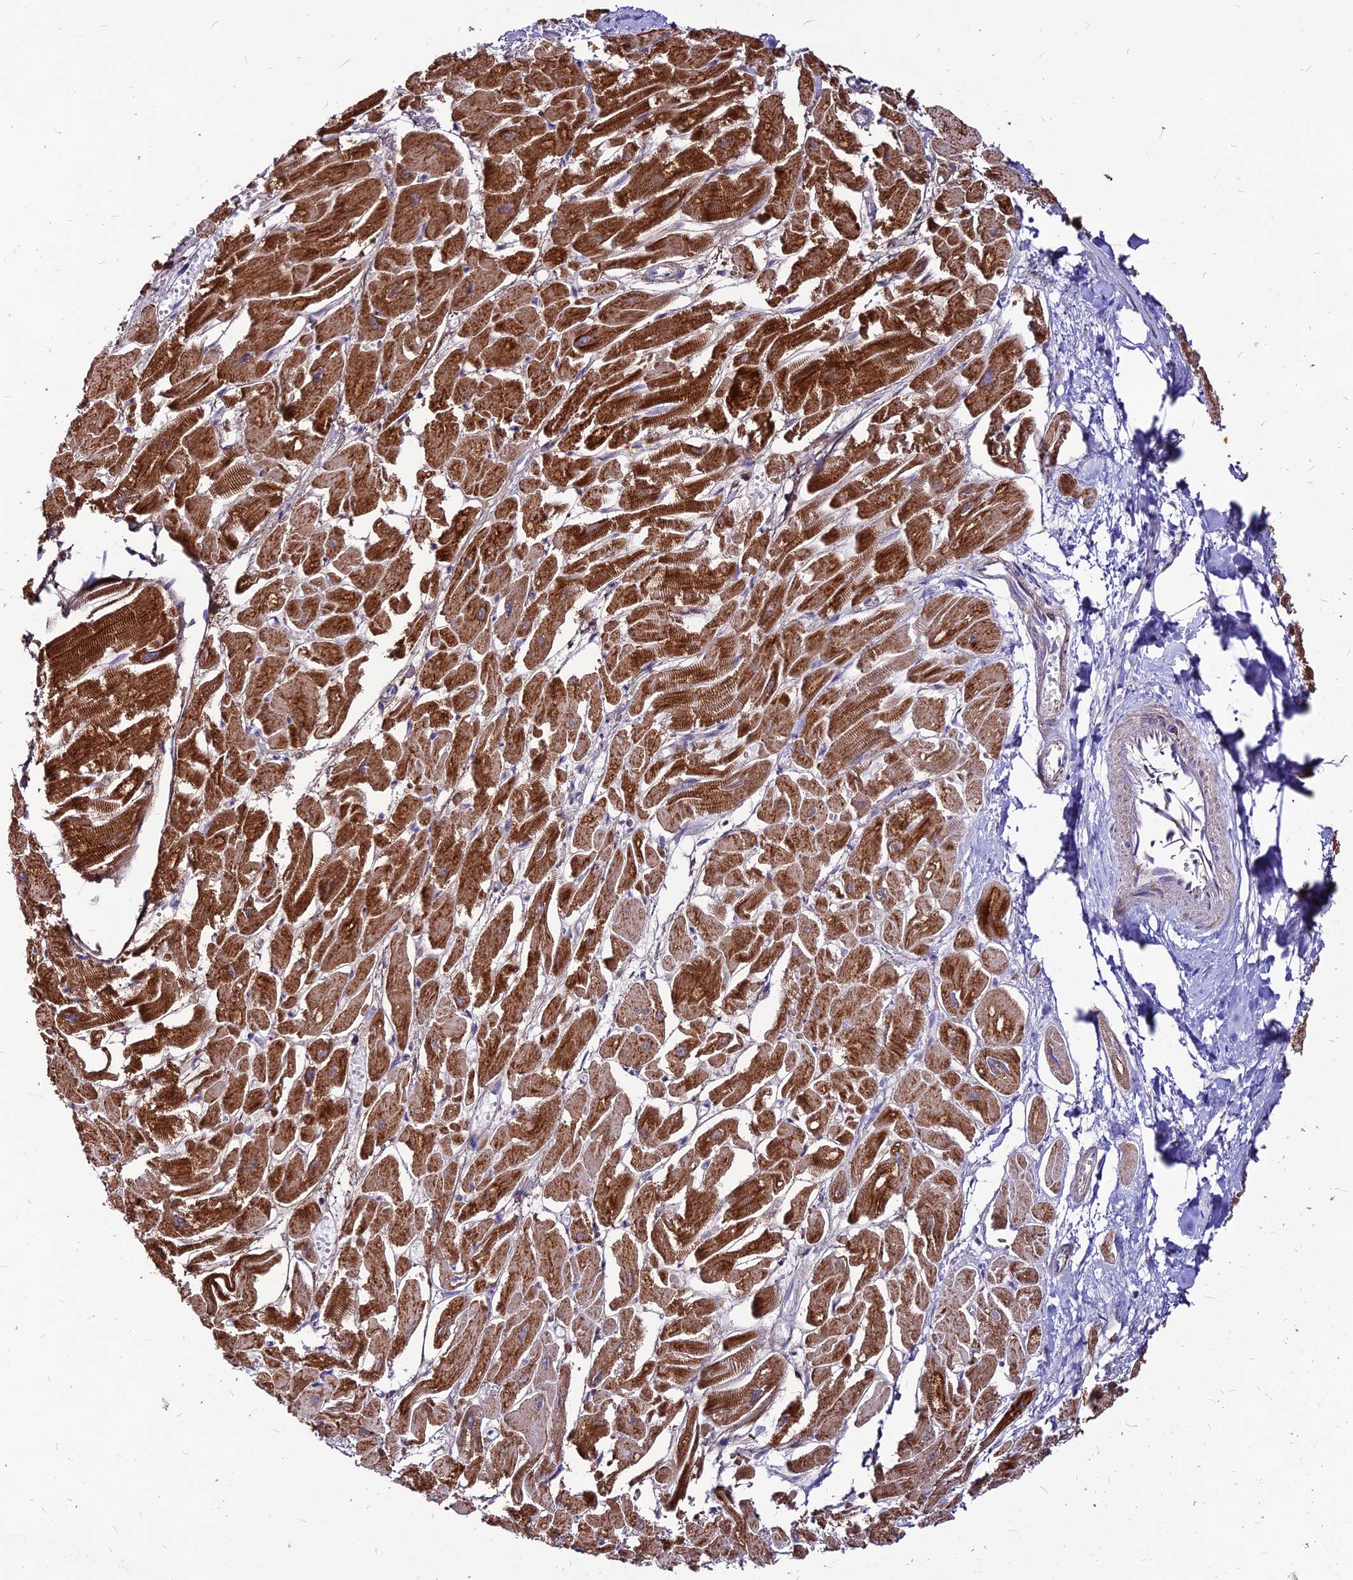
{"staining": {"intensity": "strong", "quantity": ">75%", "location": "cytoplasmic/membranous"}, "tissue": "heart muscle", "cell_type": "Cardiomyocytes", "image_type": "normal", "snomed": [{"axis": "morphology", "description": "Normal tissue, NOS"}, {"axis": "topography", "description": "Heart"}], "caption": "Immunohistochemistry staining of benign heart muscle, which demonstrates high levels of strong cytoplasmic/membranous staining in about >75% of cardiomyocytes indicating strong cytoplasmic/membranous protein positivity. The staining was performed using DAB (brown) for protein detection and nuclei were counterstained in hematoxylin (blue).", "gene": "ECI1", "patient": {"sex": "male", "age": 54}}